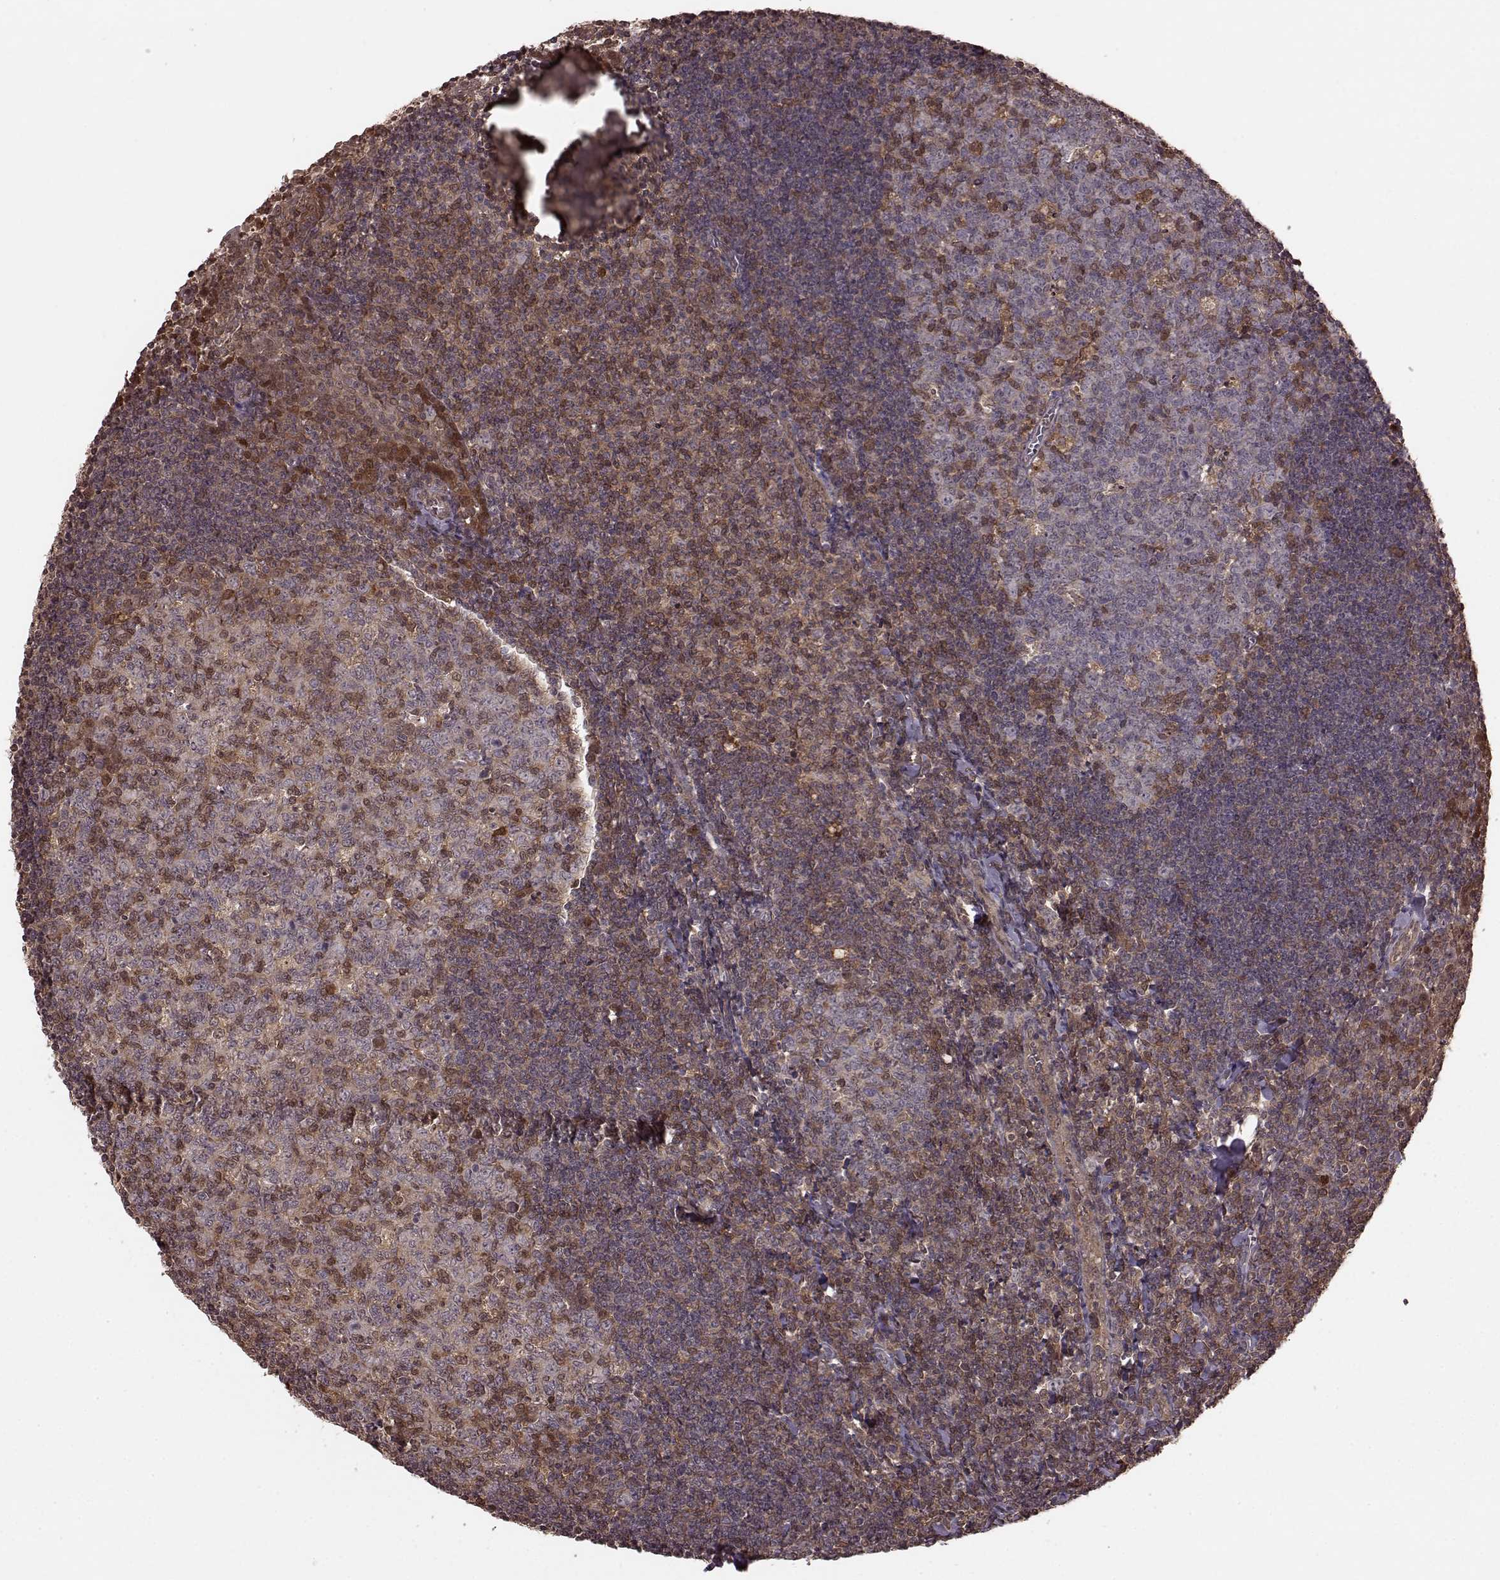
{"staining": {"intensity": "moderate", "quantity": "<25%", "location": "cytoplasmic/membranous,nuclear"}, "tissue": "tonsil", "cell_type": "Germinal center cells", "image_type": "normal", "snomed": [{"axis": "morphology", "description": "Normal tissue, NOS"}, {"axis": "topography", "description": "Tonsil"}], "caption": "About <25% of germinal center cells in normal human tonsil show moderate cytoplasmic/membranous,nuclear protein positivity as visualized by brown immunohistochemical staining.", "gene": "GSS", "patient": {"sex": "female", "age": 12}}